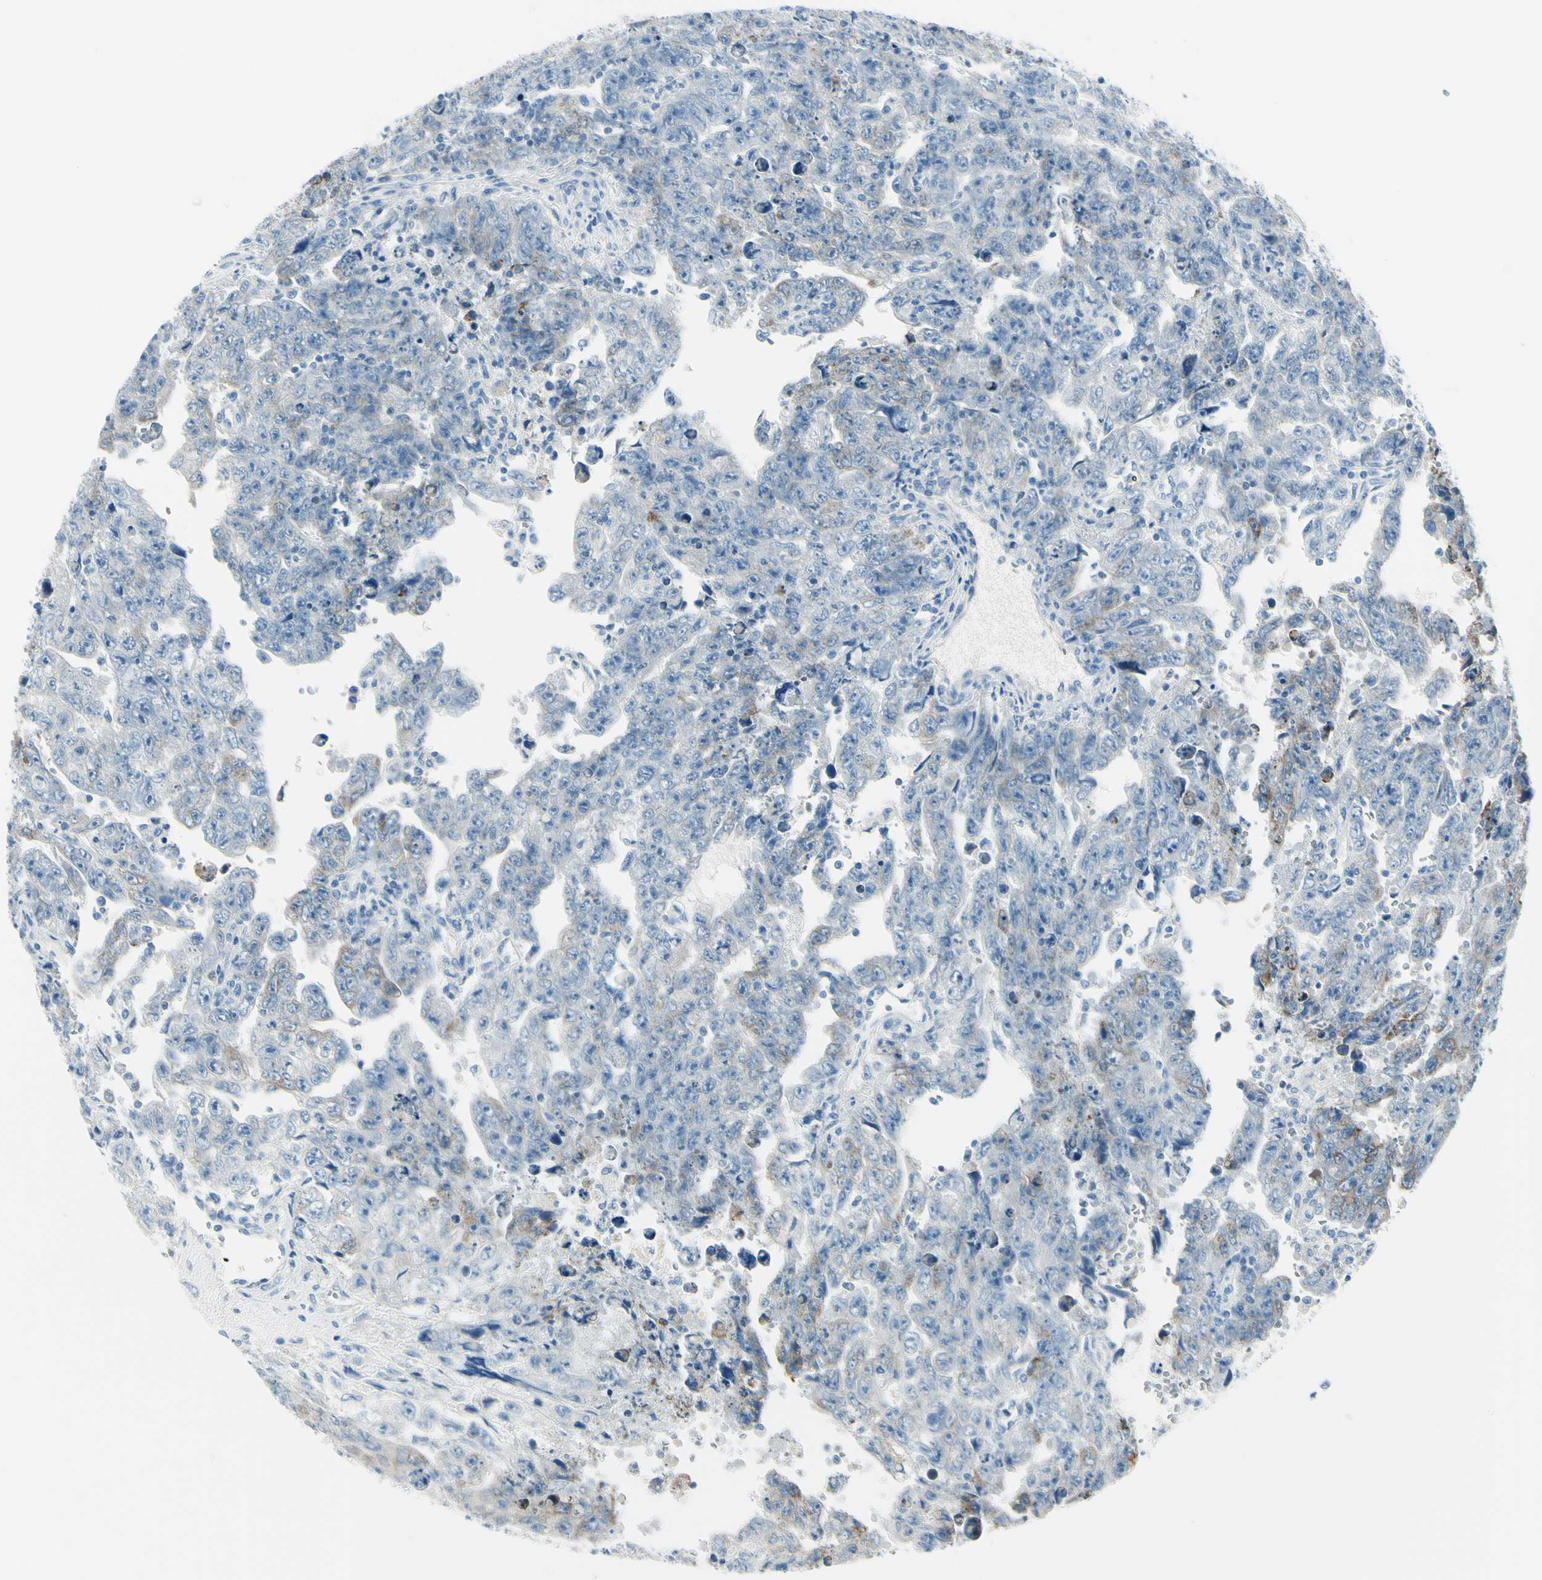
{"staining": {"intensity": "strong", "quantity": "<25%", "location": "cytoplasmic/membranous"}, "tissue": "testis cancer", "cell_type": "Tumor cells", "image_type": "cancer", "snomed": [{"axis": "morphology", "description": "Carcinoma, Embryonal, NOS"}, {"axis": "topography", "description": "Testis"}], "caption": "A histopathology image of testis cancer (embryonal carcinoma) stained for a protein displays strong cytoplasmic/membranous brown staining in tumor cells.", "gene": "DLG4", "patient": {"sex": "male", "age": 28}}